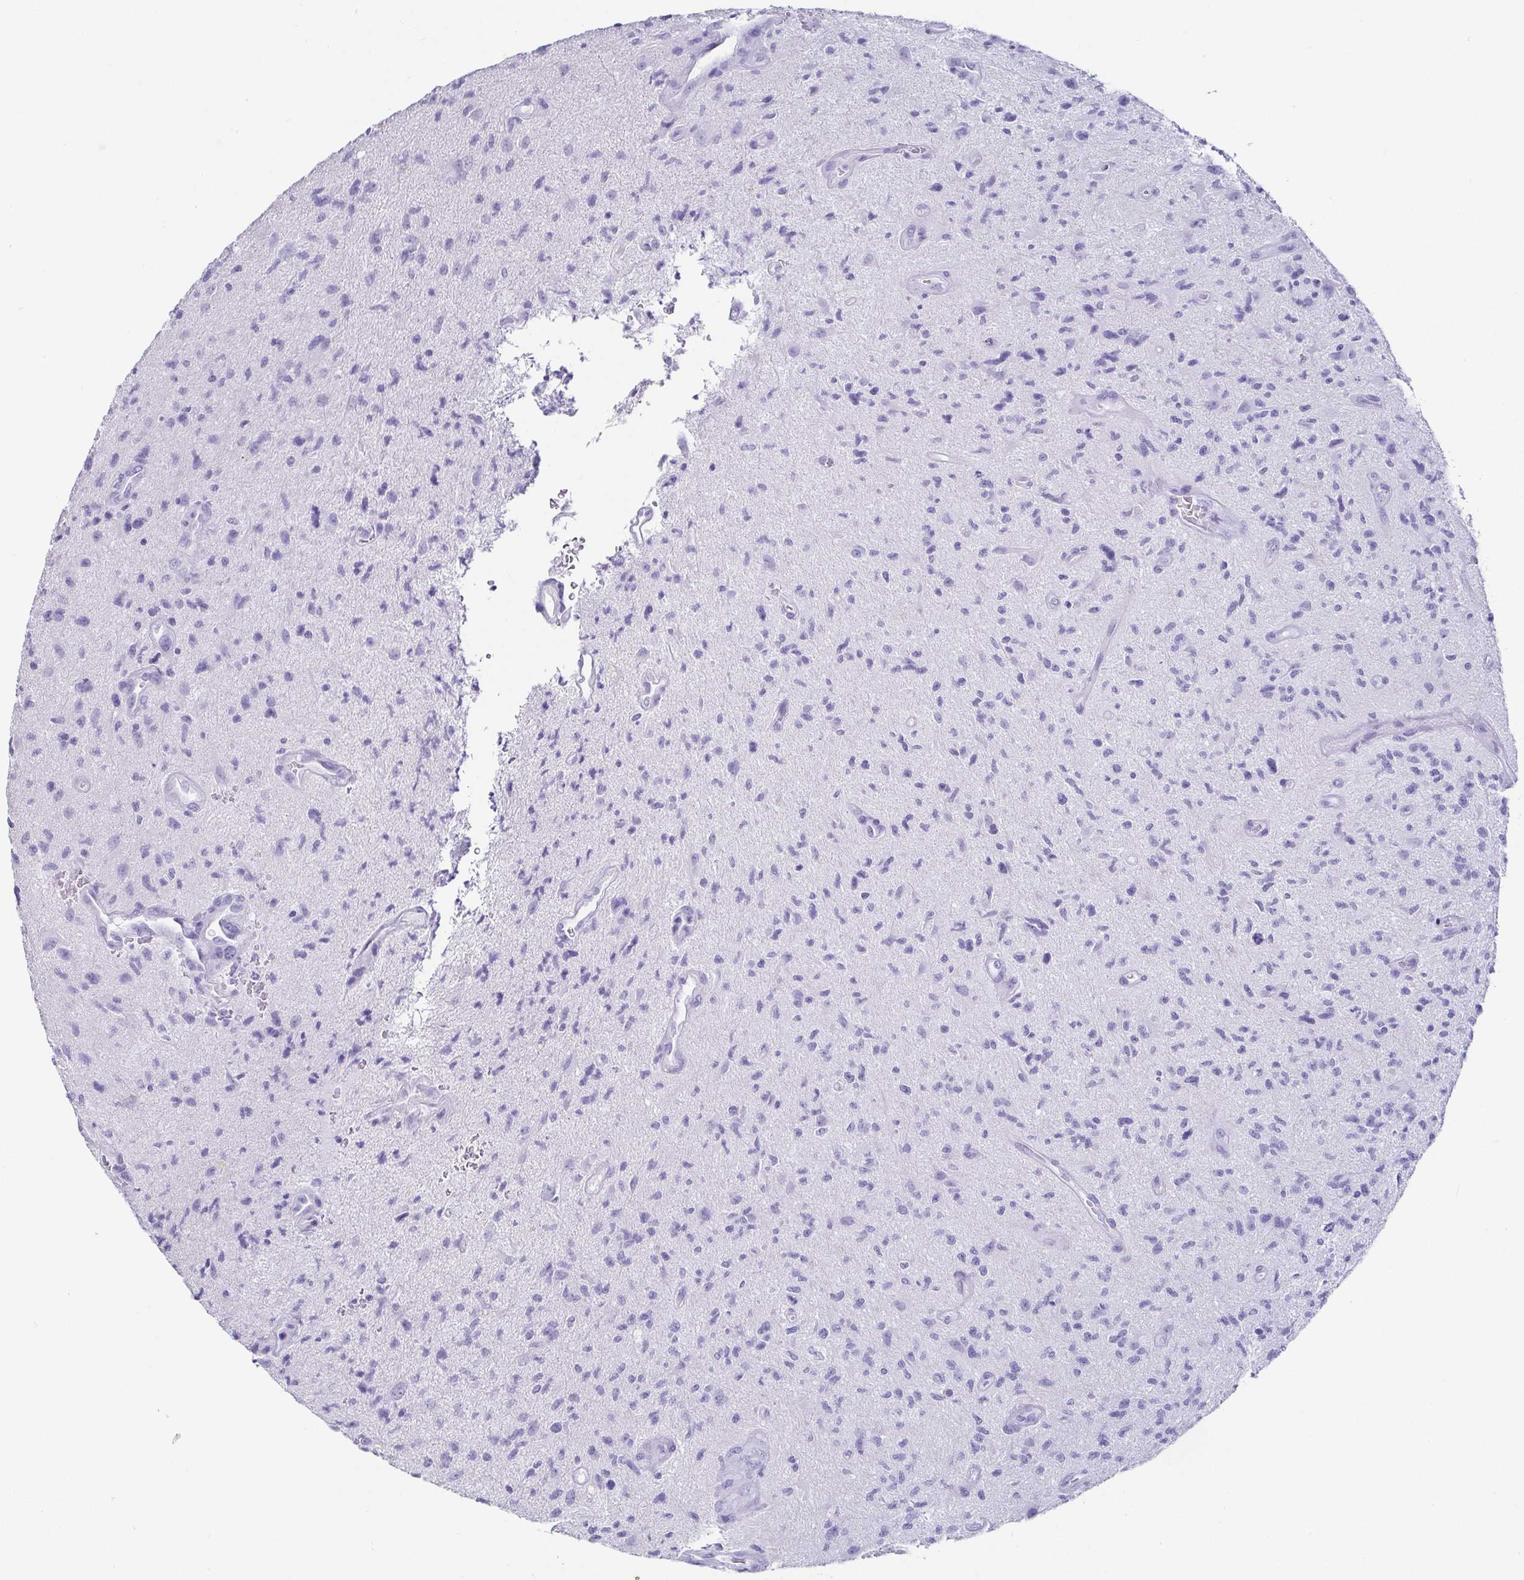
{"staining": {"intensity": "negative", "quantity": "none", "location": "none"}, "tissue": "glioma", "cell_type": "Tumor cells", "image_type": "cancer", "snomed": [{"axis": "morphology", "description": "Glioma, malignant, High grade"}, {"axis": "topography", "description": "Brain"}], "caption": "This is an immunohistochemistry (IHC) photomicrograph of malignant high-grade glioma. There is no staining in tumor cells.", "gene": "CD164L2", "patient": {"sex": "male", "age": 67}}